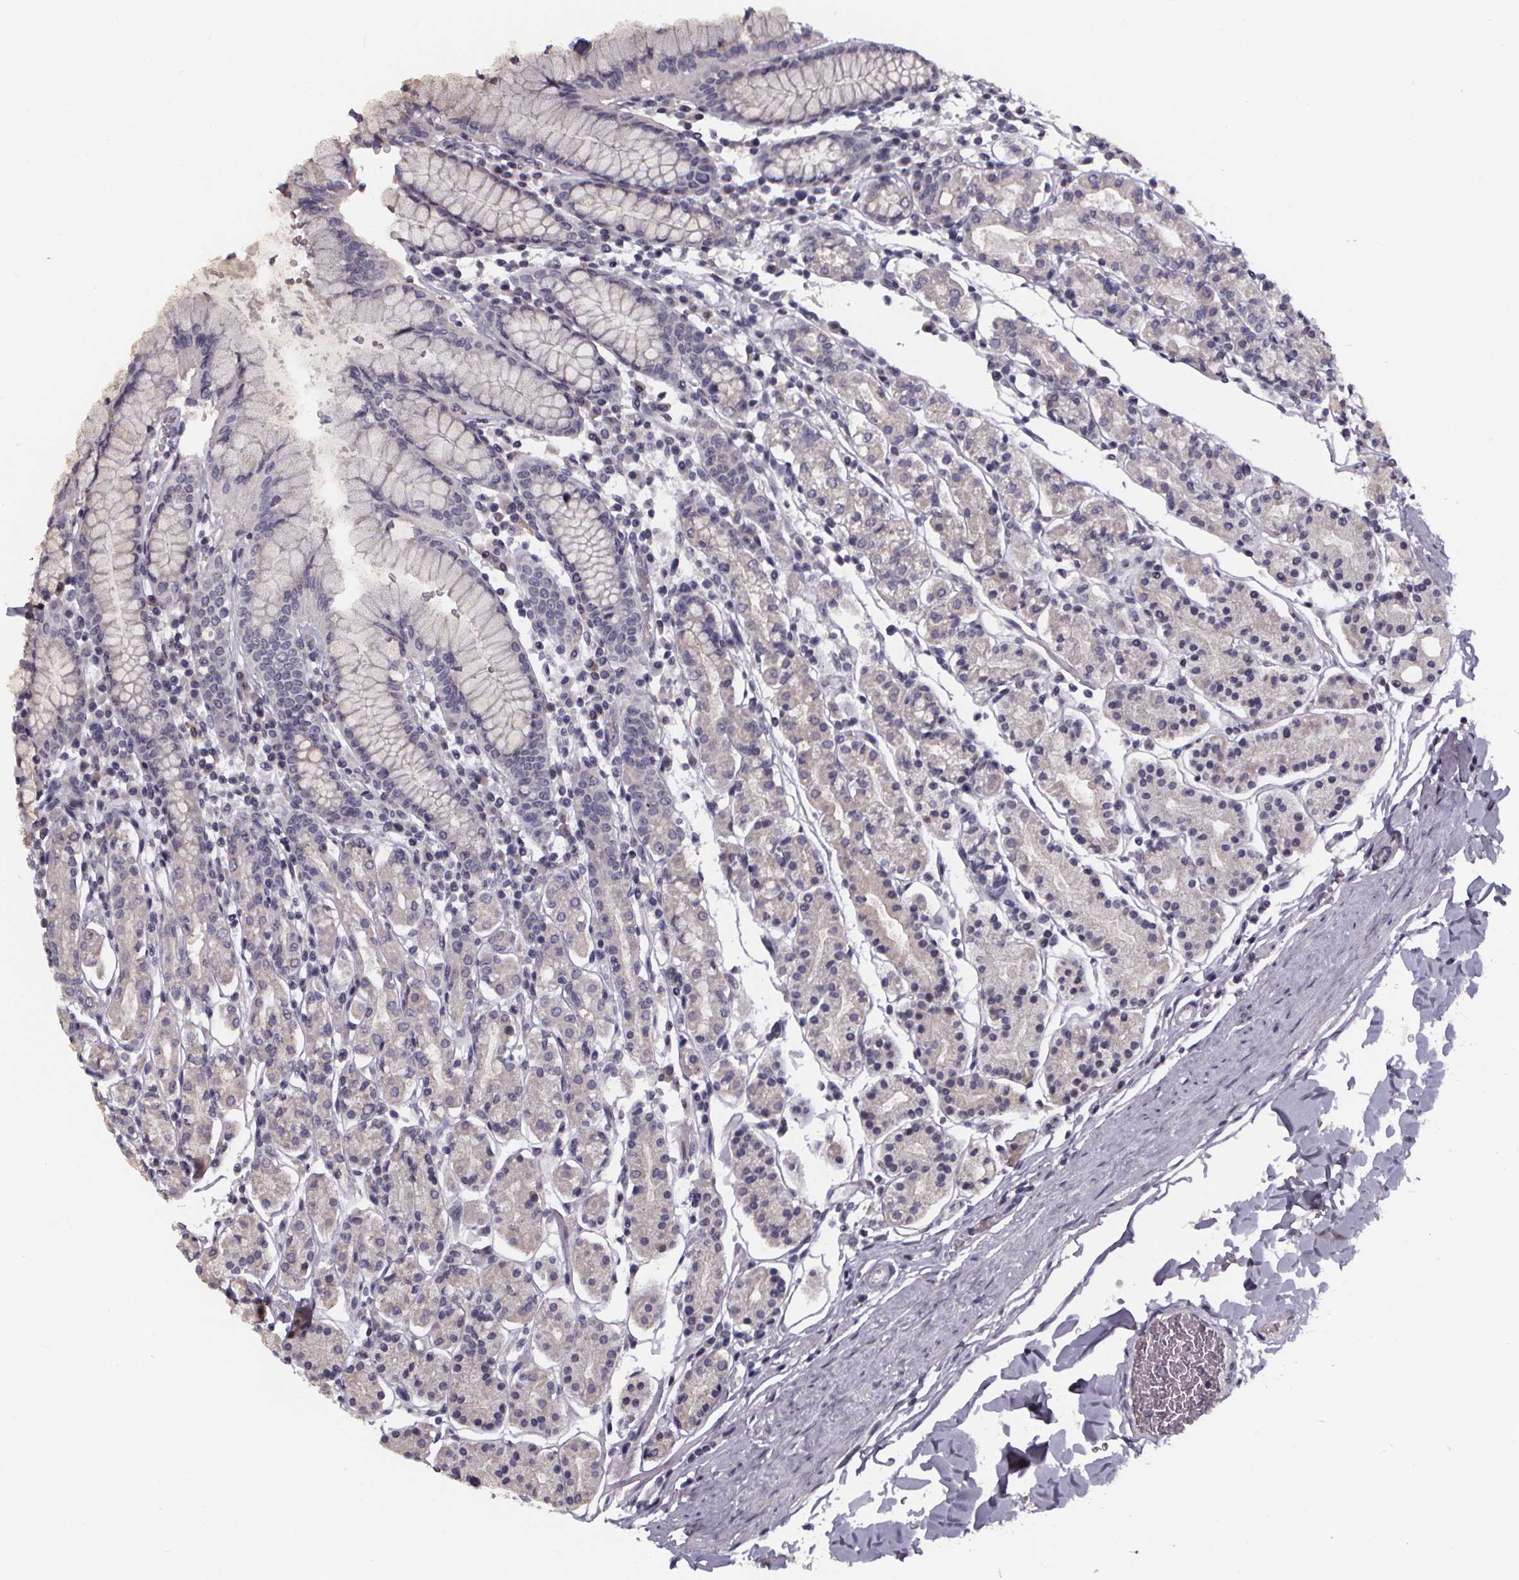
{"staining": {"intensity": "negative", "quantity": "none", "location": "none"}, "tissue": "stomach", "cell_type": "Glandular cells", "image_type": "normal", "snomed": [{"axis": "morphology", "description": "Normal tissue, NOS"}, {"axis": "topography", "description": "Stomach, upper"}, {"axis": "topography", "description": "Stomach"}], "caption": "Glandular cells show no significant positivity in normal stomach.", "gene": "AGT", "patient": {"sex": "male", "age": 62}}